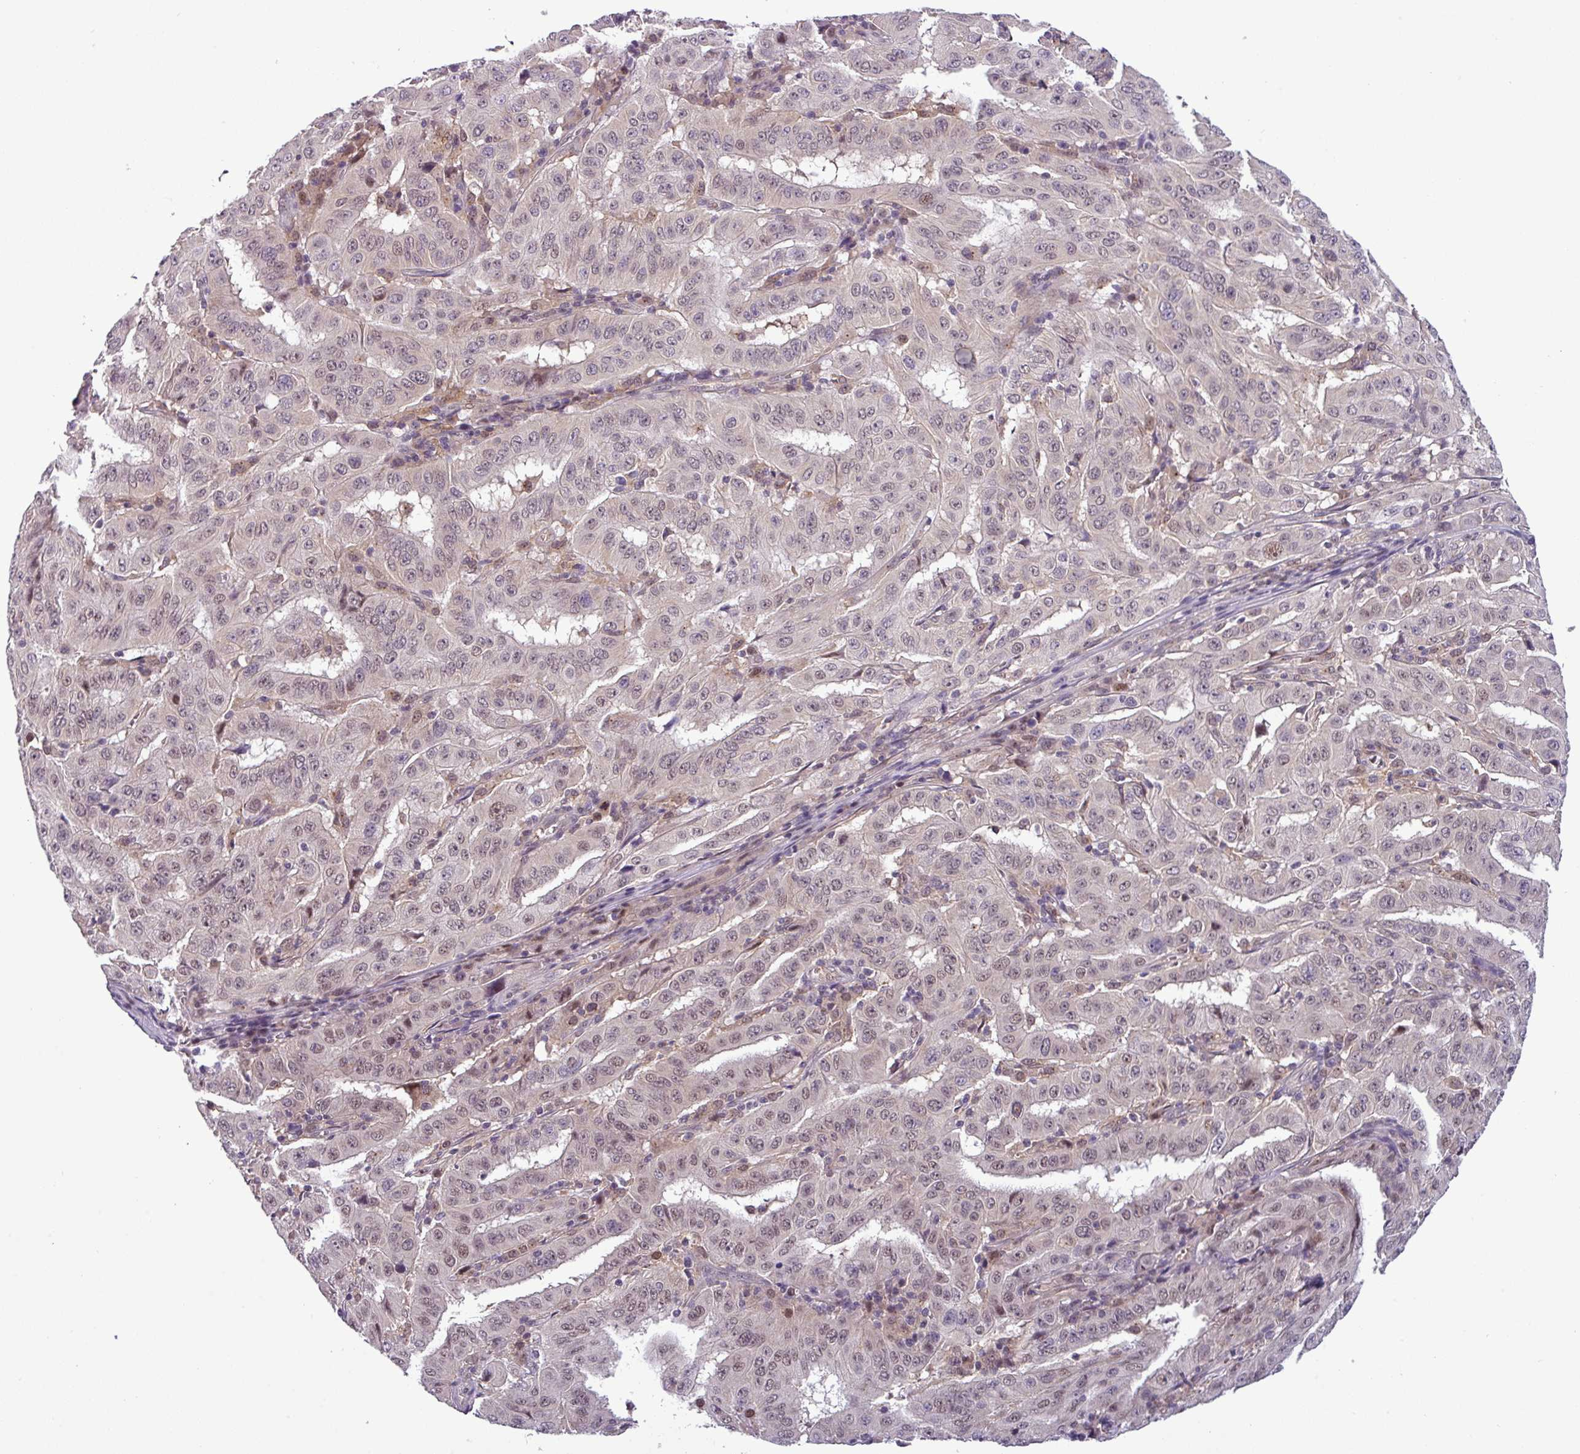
{"staining": {"intensity": "weak", "quantity": "<25%", "location": "nuclear"}, "tissue": "pancreatic cancer", "cell_type": "Tumor cells", "image_type": "cancer", "snomed": [{"axis": "morphology", "description": "Adenocarcinoma, NOS"}, {"axis": "topography", "description": "Pancreas"}], "caption": "An immunohistochemistry photomicrograph of pancreatic adenocarcinoma is shown. There is no staining in tumor cells of pancreatic adenocarcinoma.", "gene": "NPFFR1", "patient": {"sex": "male", "age": 63}}